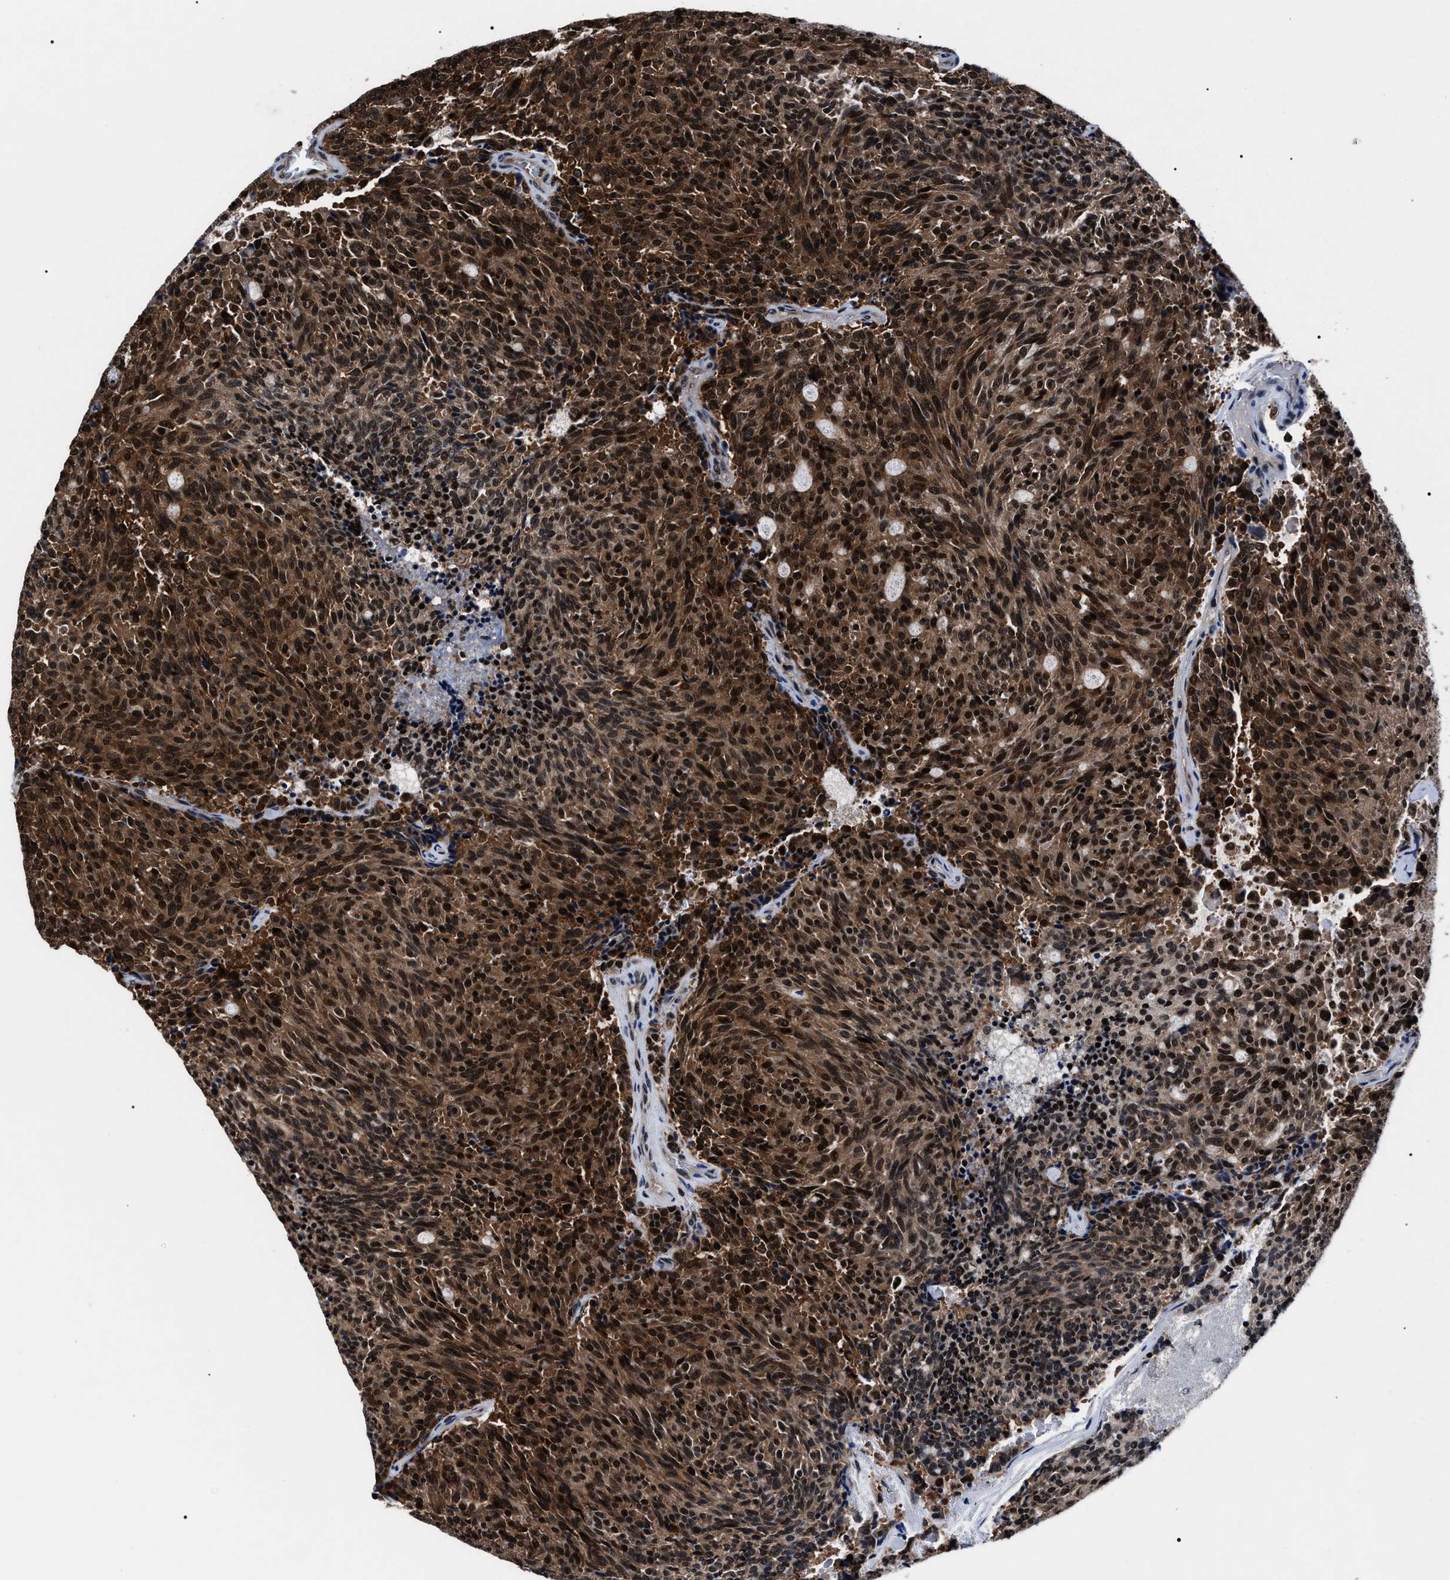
{"staining": {"intensity": "strong", "quantity": ">75%", "location": "cytoplasmic/membranous,nuclear"}, "tissue": "carcinoid", "cell_type": "Tumor cells", "image_type": "cancer", "snomed": [{"axis": "morphology", "description": "Carcinoid, malignant, NOS"}, {"axis": "topography", "description": "Pancreas"}], "caption": "A brown stain shows strong cytoplasmic/membranous and nuclear positivity of a protein in human carcinoid (malignant) tumor cells.", "gene": "CSNK2A1", "patient": {"sex": "female", "age": 54}}